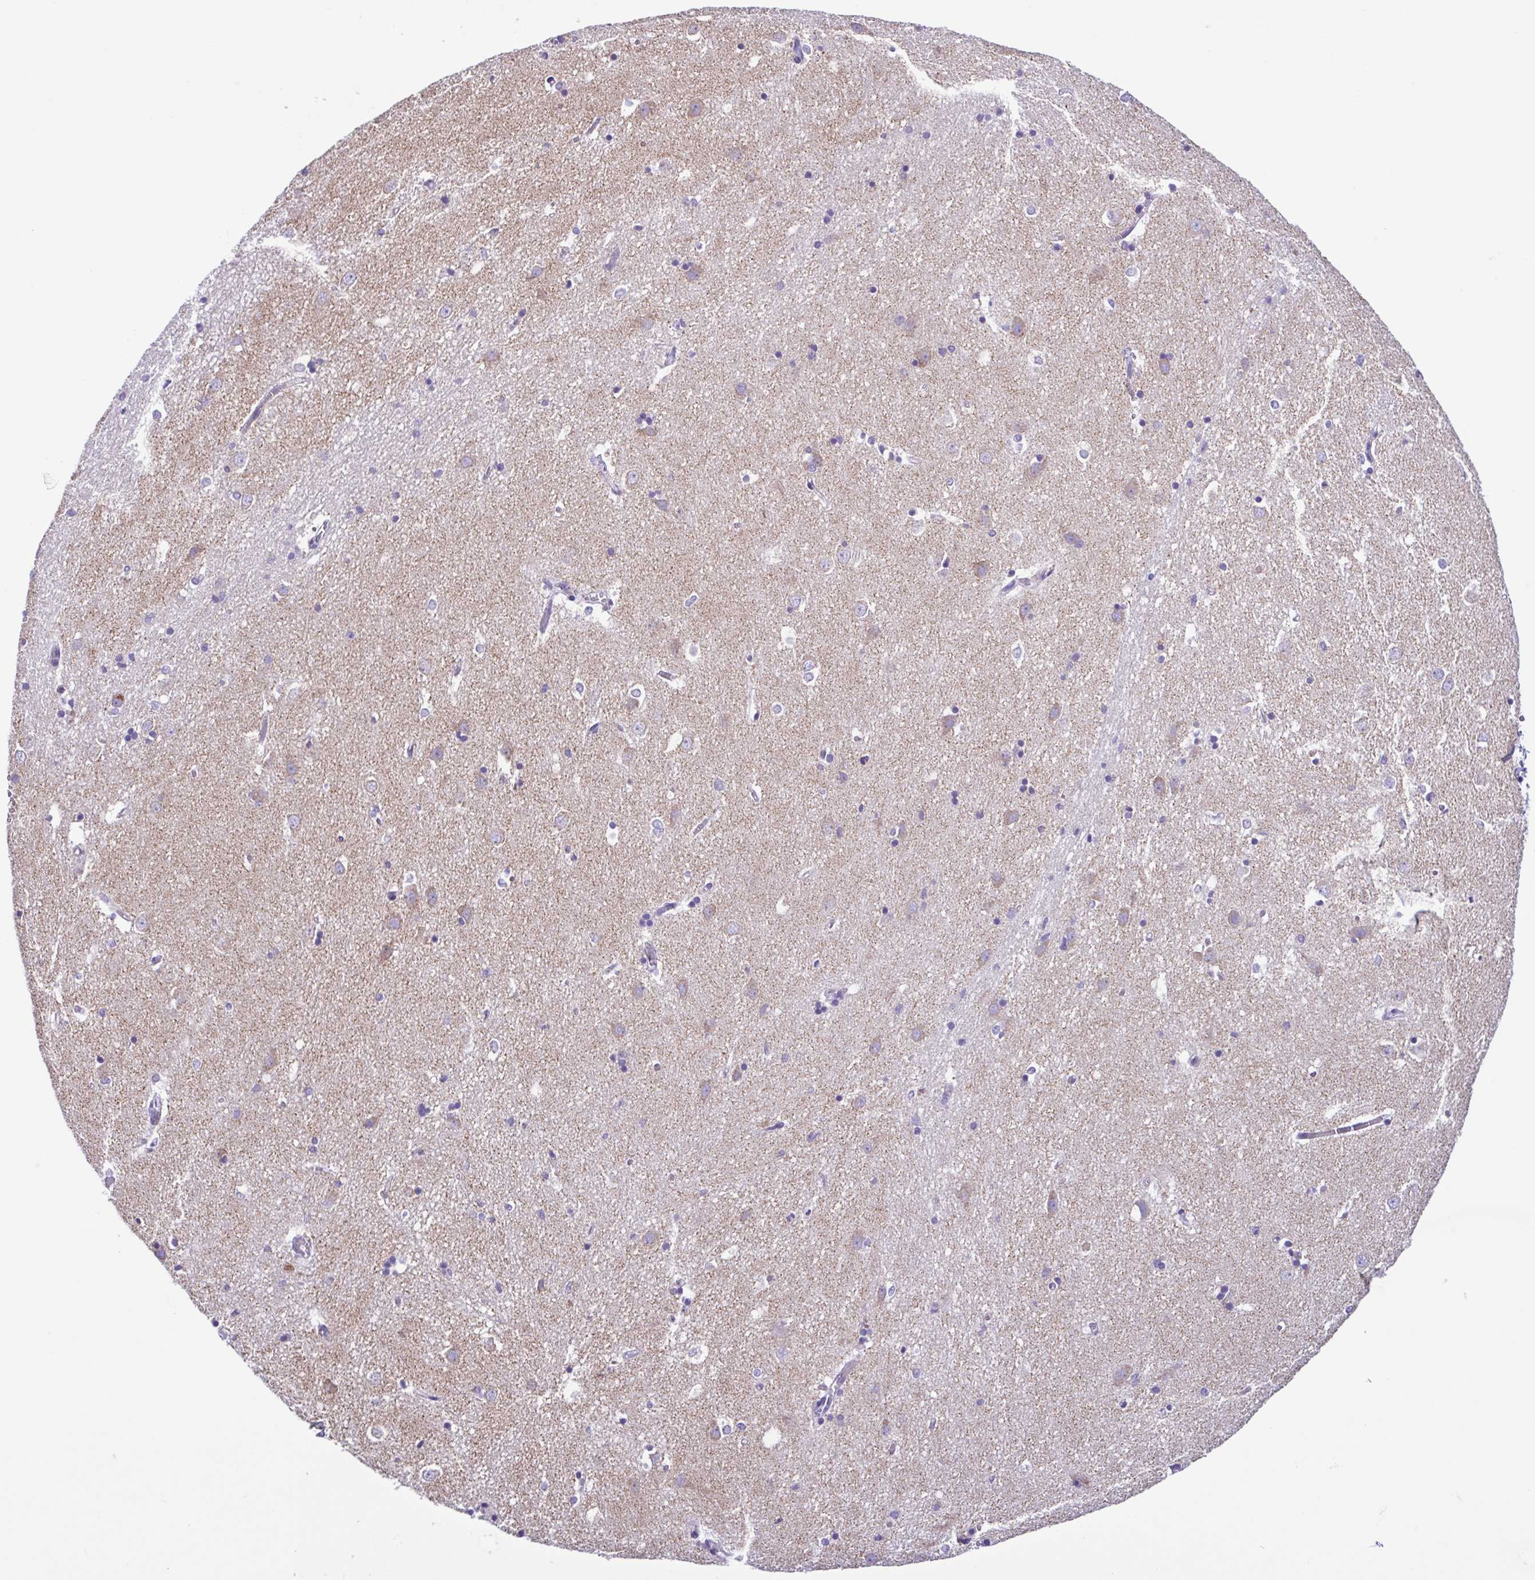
{"staining": {"intensity": "negative", "quantity": "none", "location": "none"}, "tissue": "caudate", "cell_type": "Glial cells", "image_type": "normal", "snomed": [{"axis": "morphology", "description": "Normal tissue, NOS"}, {"axis": "topography", "description": "Lateral ventricle wall"}], "caption": "Immunohistochemistry micrograph of unremarkable caudate: human caudate stained with DAB displays no significant protein staining in glial cells.", "gene": "ACTRT3", "patient": {"sex": "male", "age": 54}}